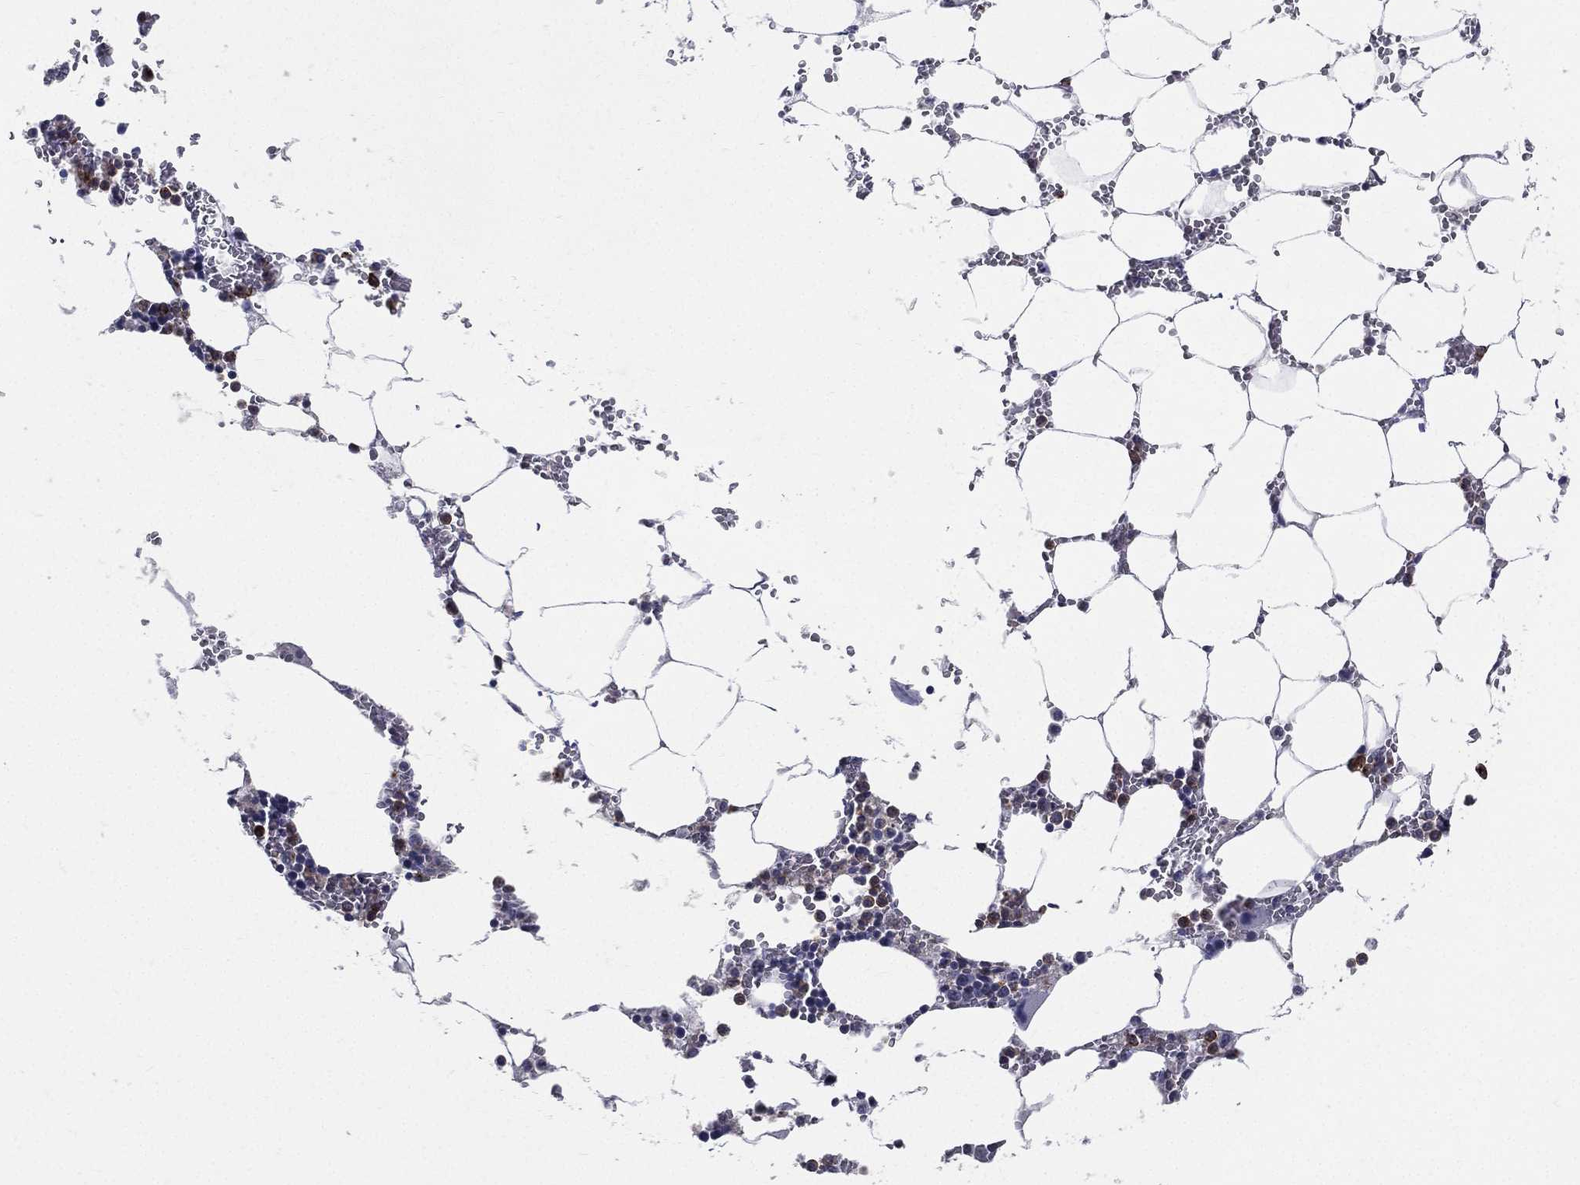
{"staining": {"intensity": "moderate", "quantity": "25%-75%", "location": "cytoplasmic/membranous,nuclear"}, "tissue": "bone marrow", "cell_type": "Hematopoietic cells", "image_type": "normal", "snomed": [{"axis": "morphology", "description": "Normal tissue, NOS"}, {"axis": "topography", "description": "Bone marrow"}], "caption": "An image showing moderate cytoplasmic/membranous,nuclear expression in approximately 25%-75% of hematopoietic cells in benign bone marrow, as visualized by brown immunohistochemical staining.", "gene": "EVI2B", "patient": {"sex": "female", "age": 64}}